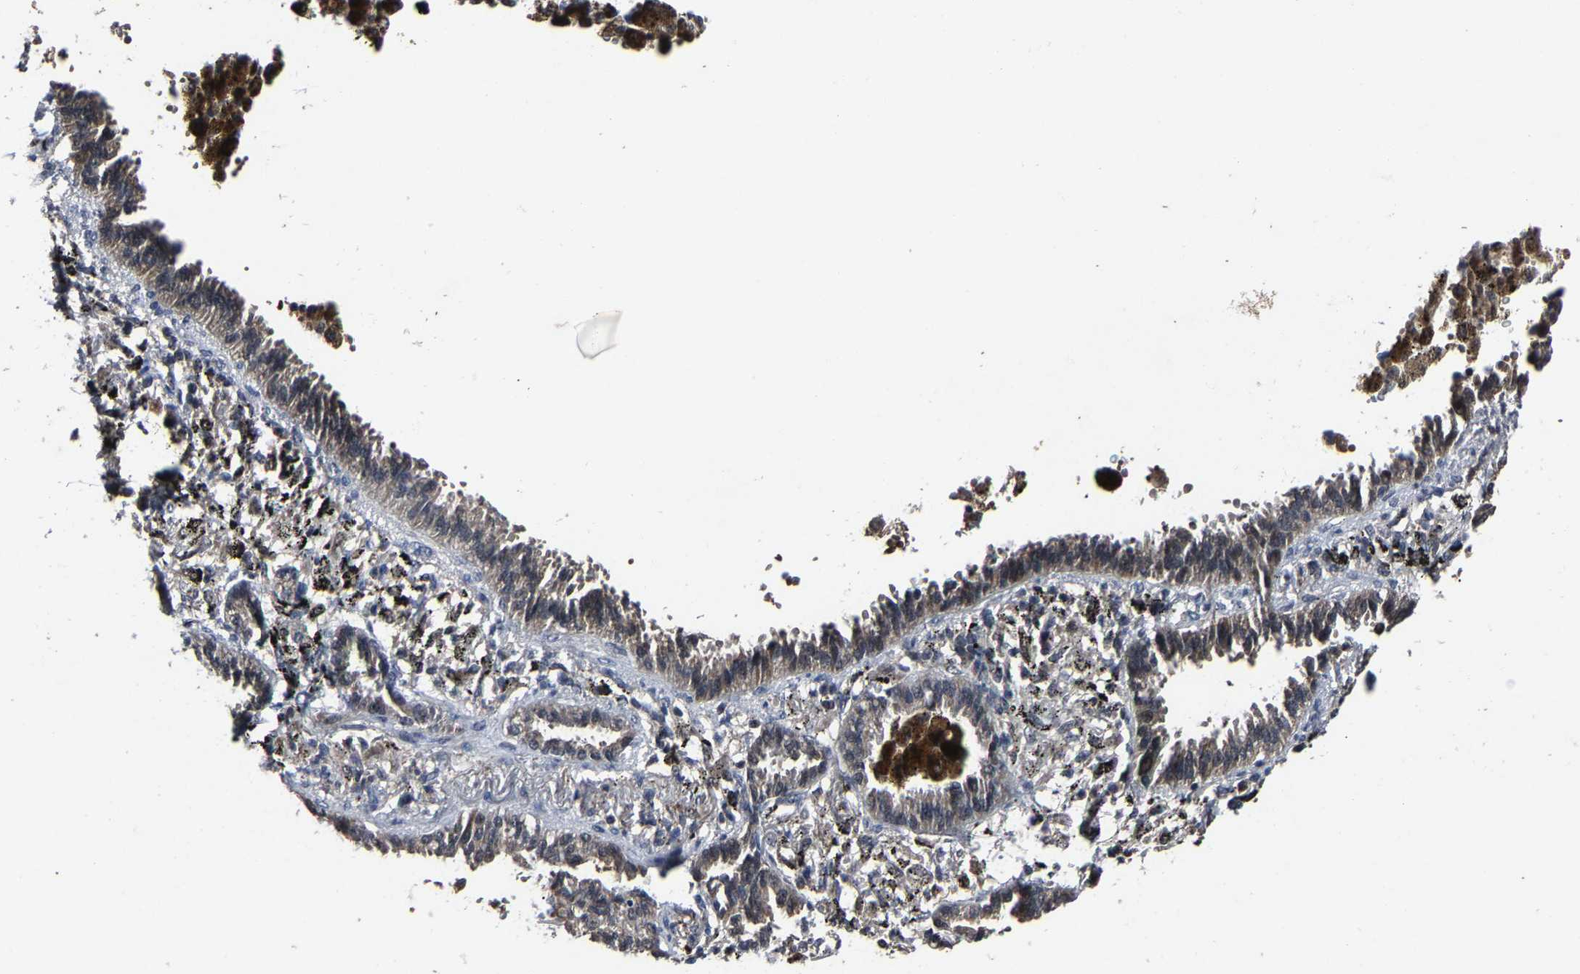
{"staining": {"intensity": "weak", "quantity": "<25%", "location": "cytoplasmic/membranous"}, "tissue": "lung cancer", "cell_type": "Tumor cells", "image_type": "cancer", "snomed": [{"axis": "morphology", "description": "Normal tissue, NOS"}, {"axis": "morphology", "description": "Adenocarcinoma, NOS"}, {"axis": "topography", "description": "Lung"}], "caption": "DAB (3,3'-diaminobenzidine) immunohistochemical staining of human lung cancer exhibits no significant expression in tumor cells.", "gene": "LSM8", "patient": {"sex": "male", "age": 59}}